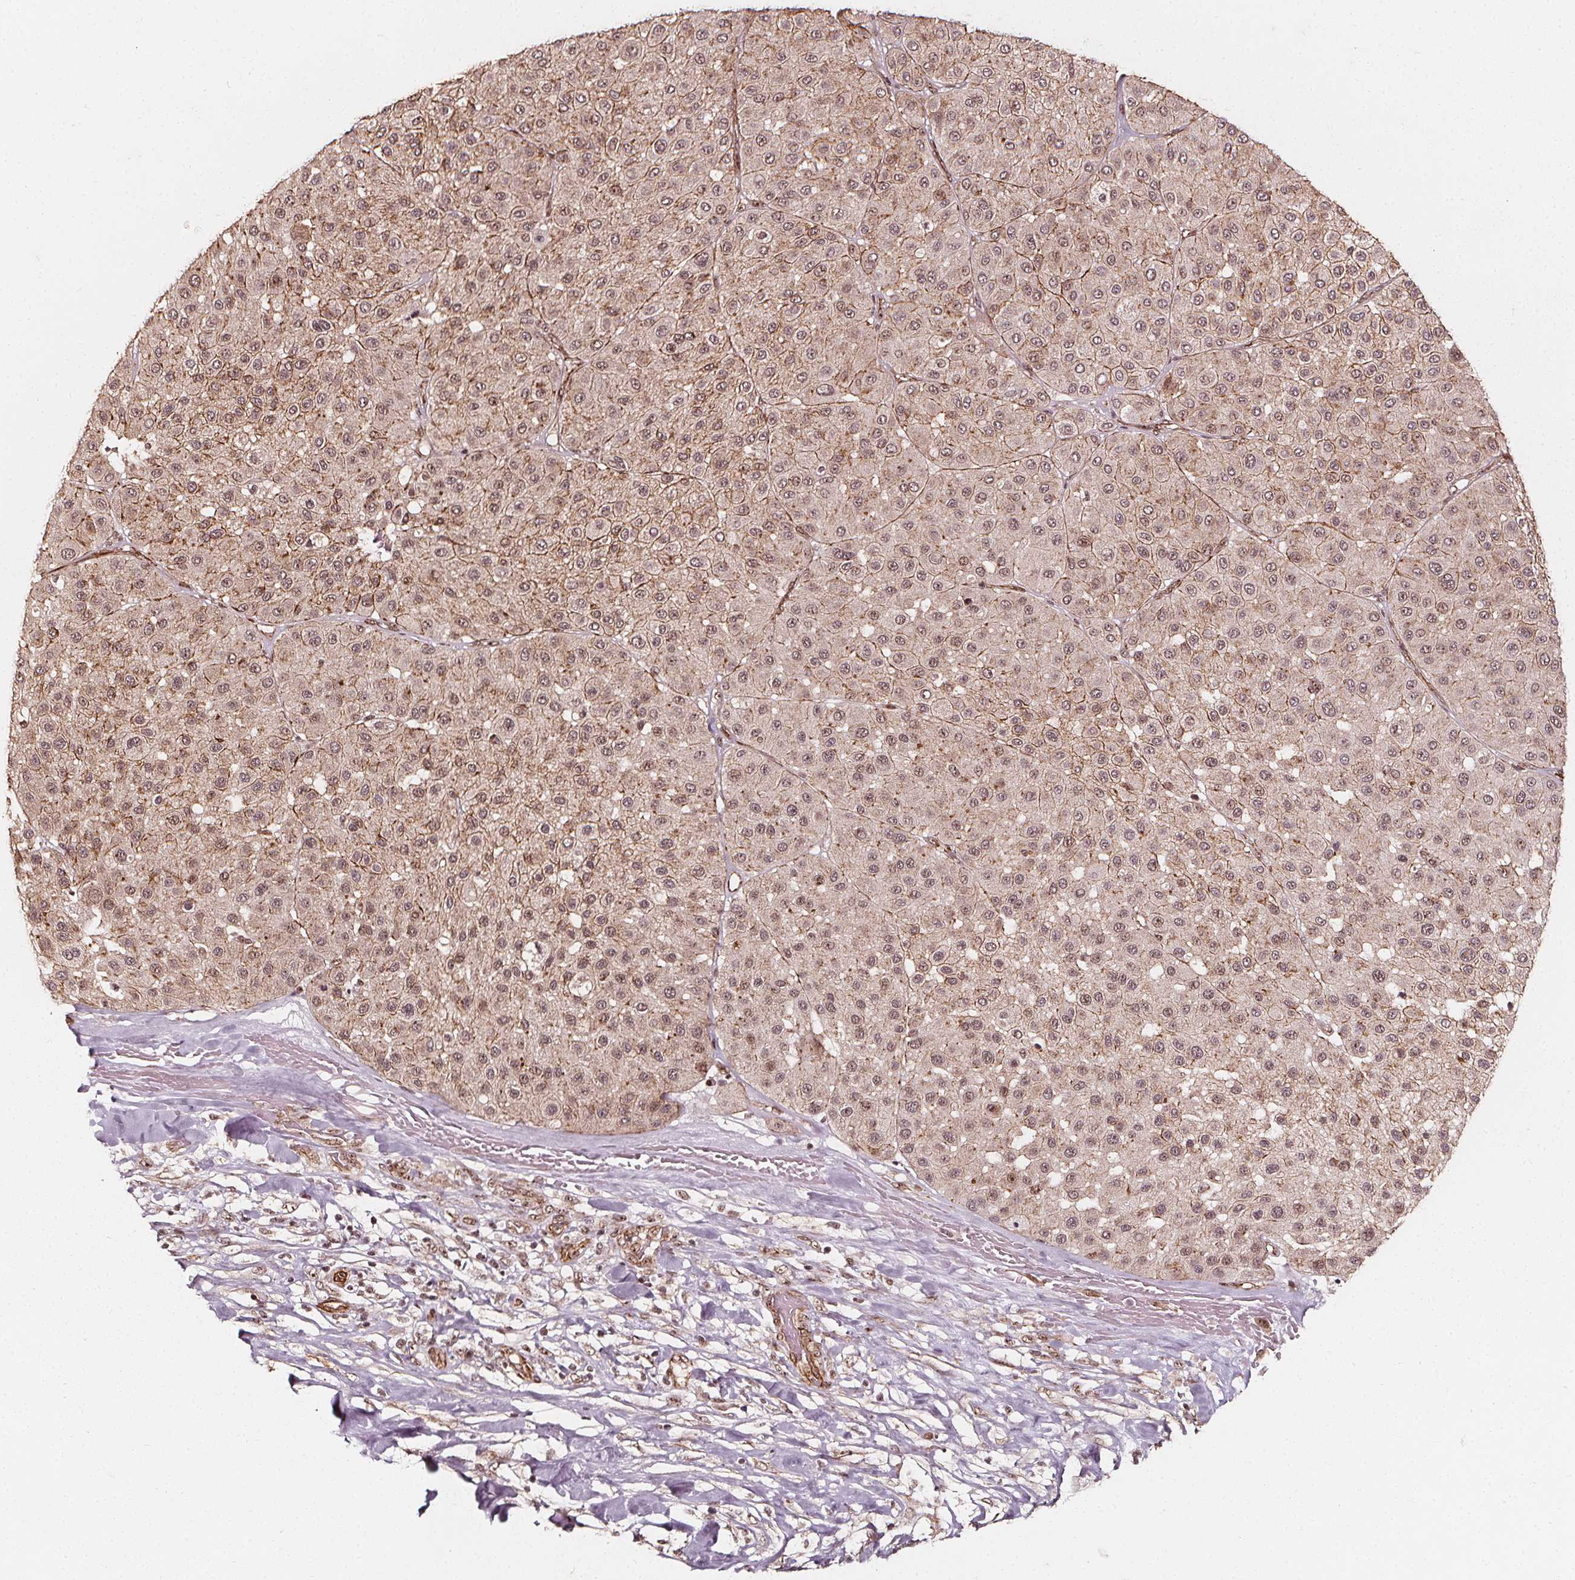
{"staining": {"intensity": "moderate", "quantity": "<25%", "location": "cytoplasmic/membranous,nuclear"}, "tissue": "melanoma", "cell_type": "Tumor cells", "image_type": "cancer", "snomed": [{"axis": "morphology", "description": "Malignant melanoma, Metastatic site"}, {"axis": "topography", "description": "Smooth muscle"}], "caption": "Malignant melanoma (metastatic site) was stained to show a protein in brown. There is low levels of moderate cytoplasmic/membranous and nuclear expression in about <25% of tumor cells.", "gene": "EXOSC9", "patient": {"sex": "male", "age": 41}}